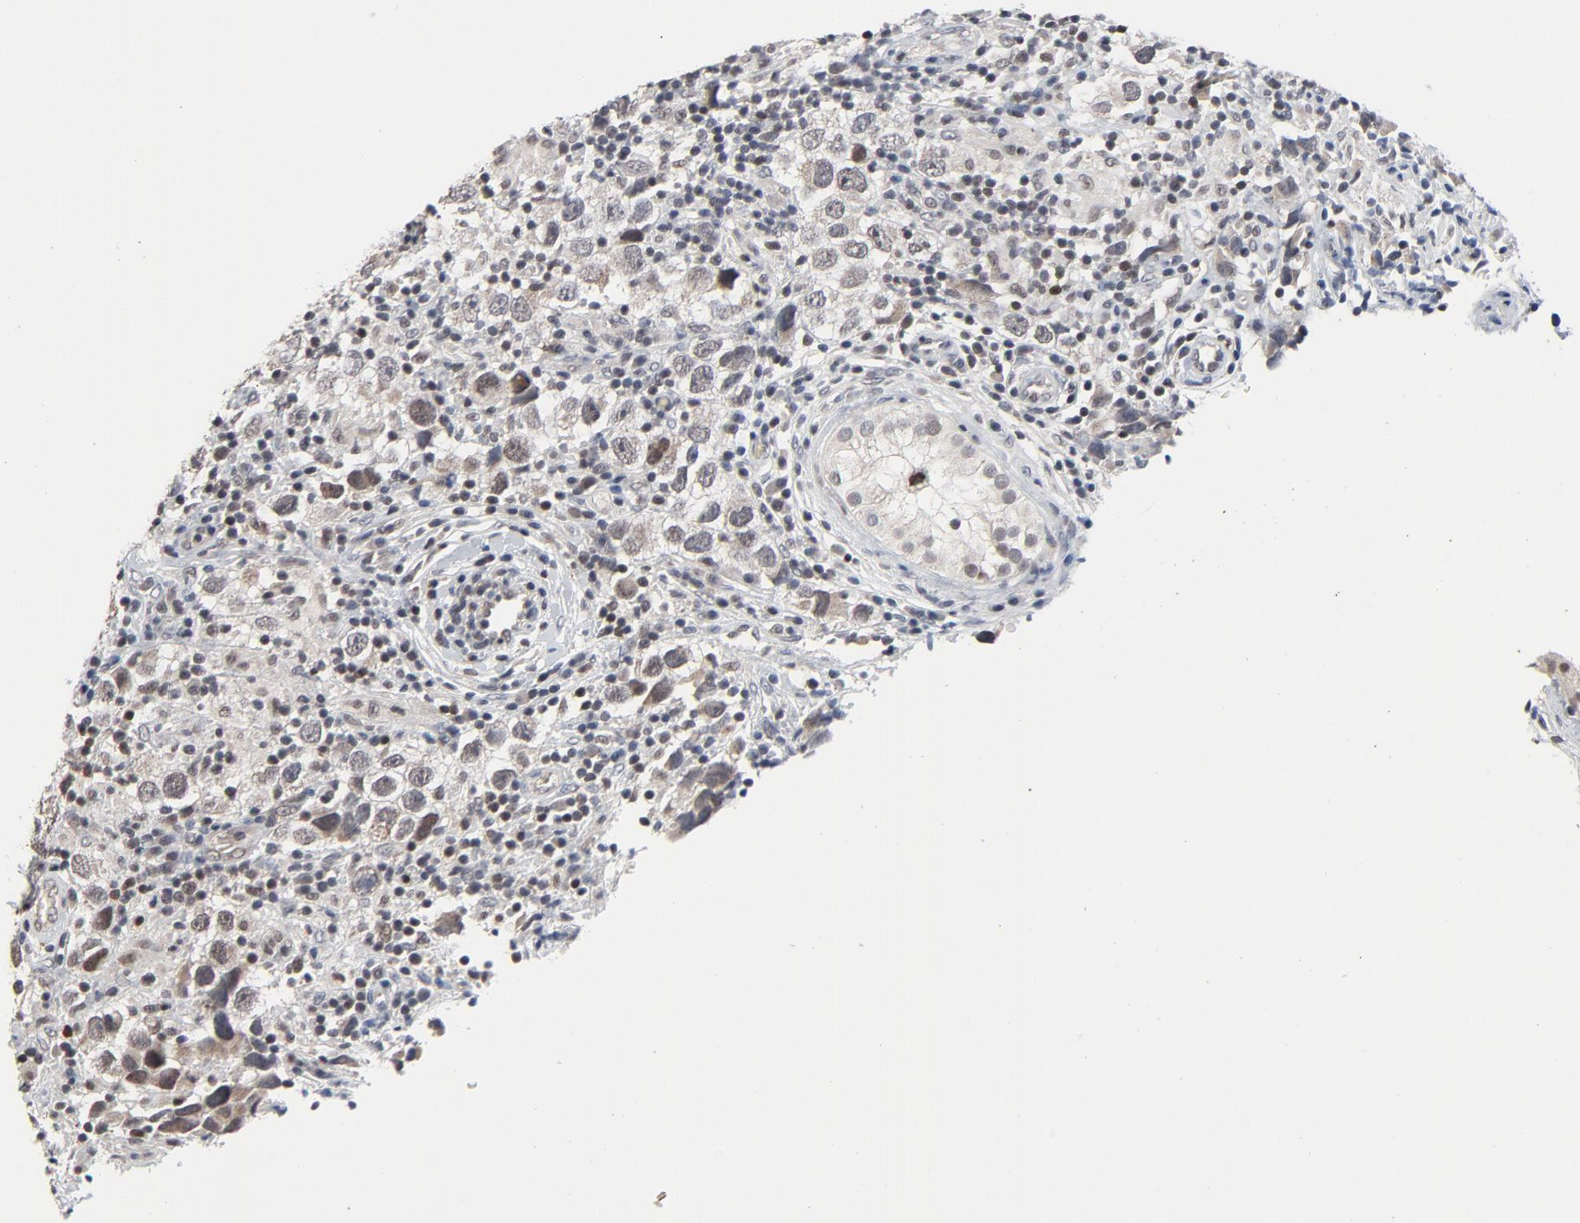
{"staining": {"intensity": "moderate", "quantity": "25%-75%", "location": "cytoplasmic/membranous"}, "tissue": "testis cancer", "cell_type": "Tumor cells", "image_type": "cancer", "snomed": [{"axis": "morphology", "description": "Carcinoma, Embryonal, NOS"}, {"axis": "topography", "description": "Testis"}], "caption": "High-magnification brightfield microscopy of testis cancer stained with DAB (3,3'-diaminobenzidine) (brown) and counterstained with hematoxylin (blue). tumor cells exhibit moderate cytoplasmic/membranous positivity is seen in approximately25%-75% of cells.", "gene": "ZNF419", "patient": {"sex": "male", "age": 21}}